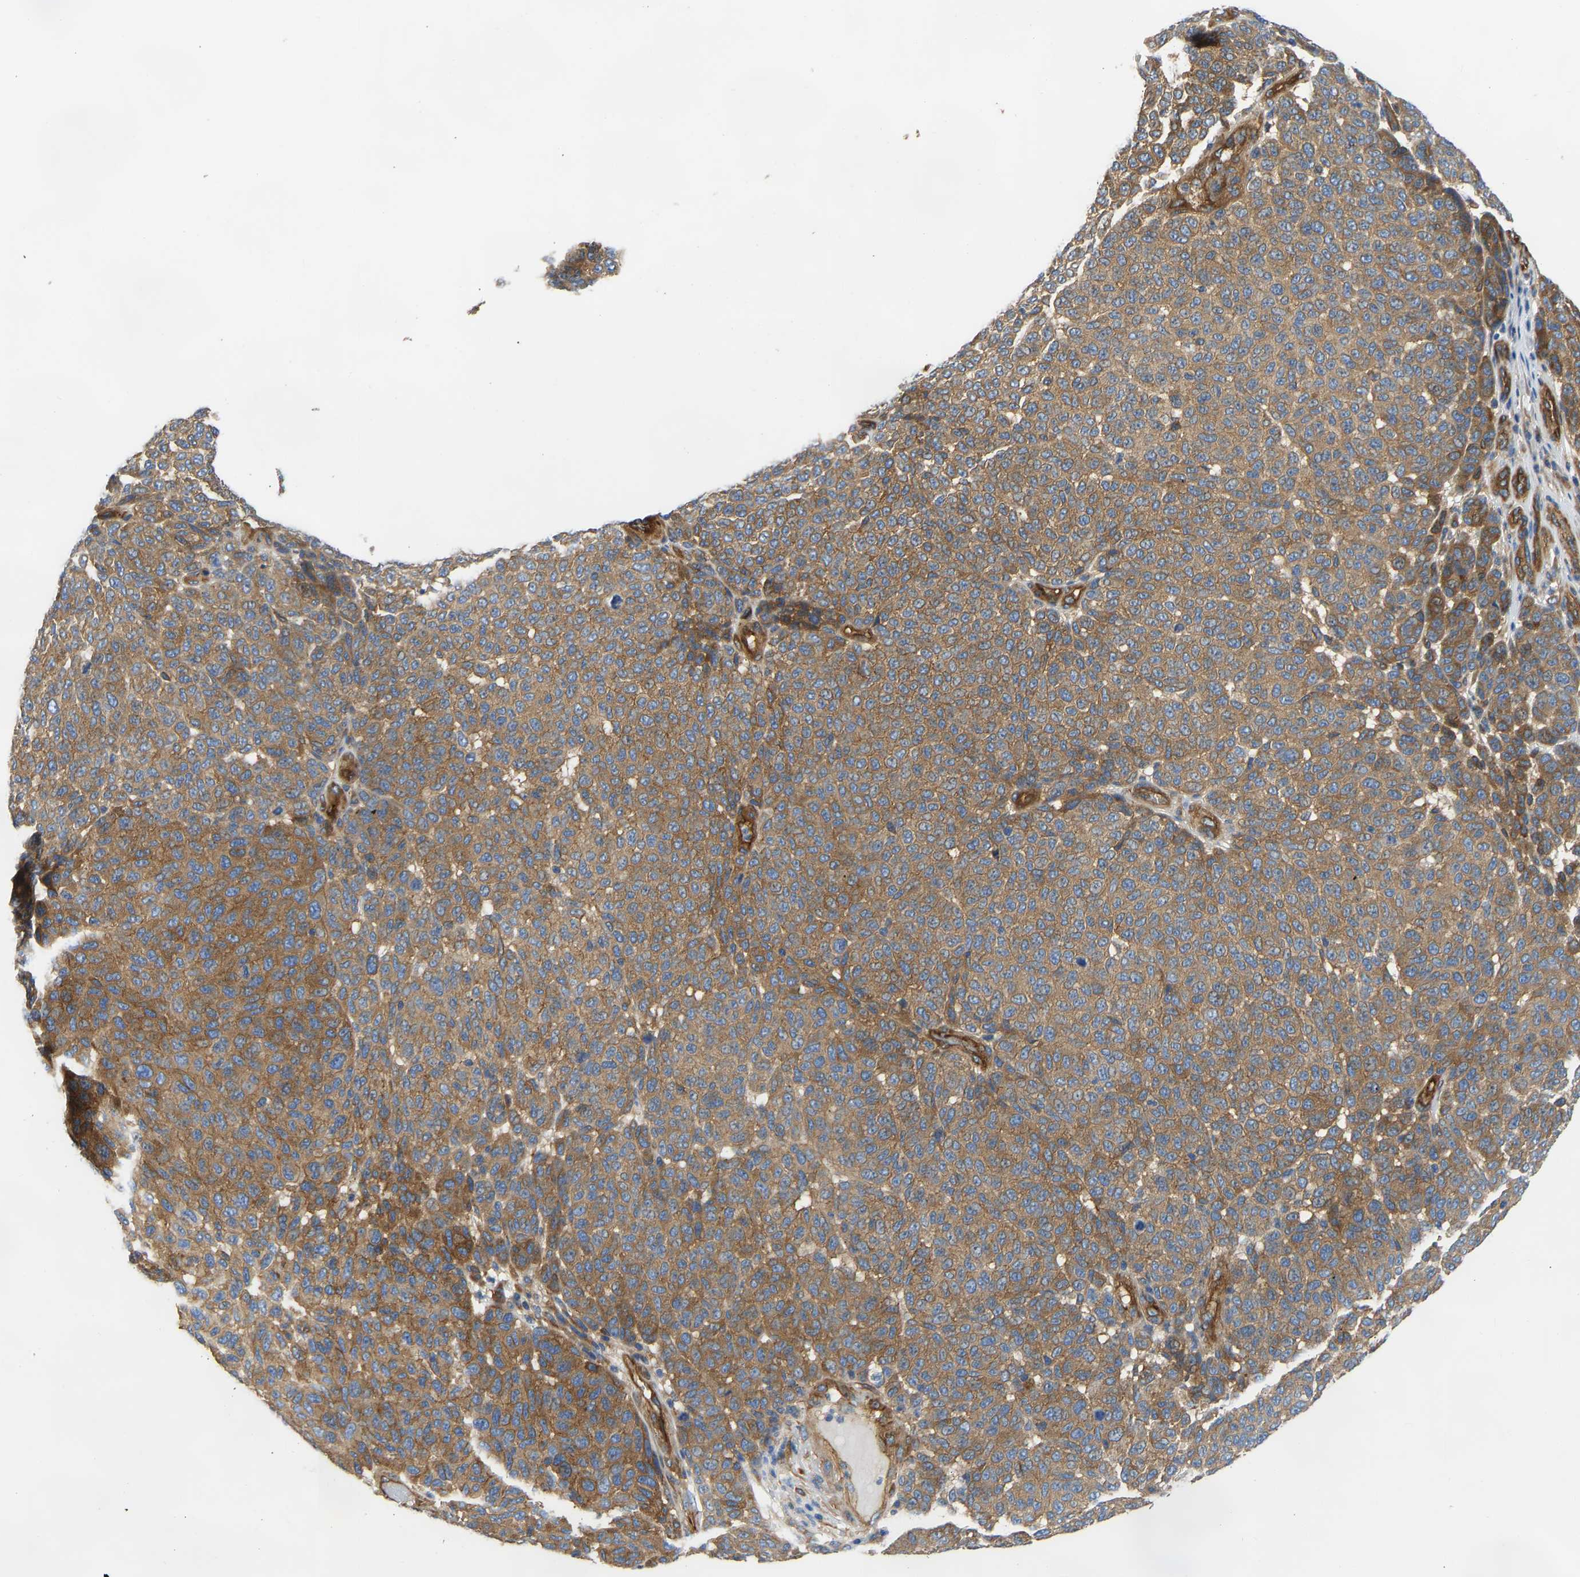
{"staining": {"intensity": "moderate", "quantity": ">75%", "location": "cytoplasmic/membranous"}, "tissue": "melanoma", "cell_type": "Tumor cells", "image_type": "cancer", "snomed": [{"axis": "morphology", "description": "Malignant melanoma, NOS"}, {"axis": "topography", "description": "Skin"}], "caption": "The micrograph reveals staining of malignant melanoma, revealing moderate cytoplasmic/membranous protein staining (brown color) within tumor cells.", "gene": "MYO1C", "patient": {"sex": "male", "age": 59}}